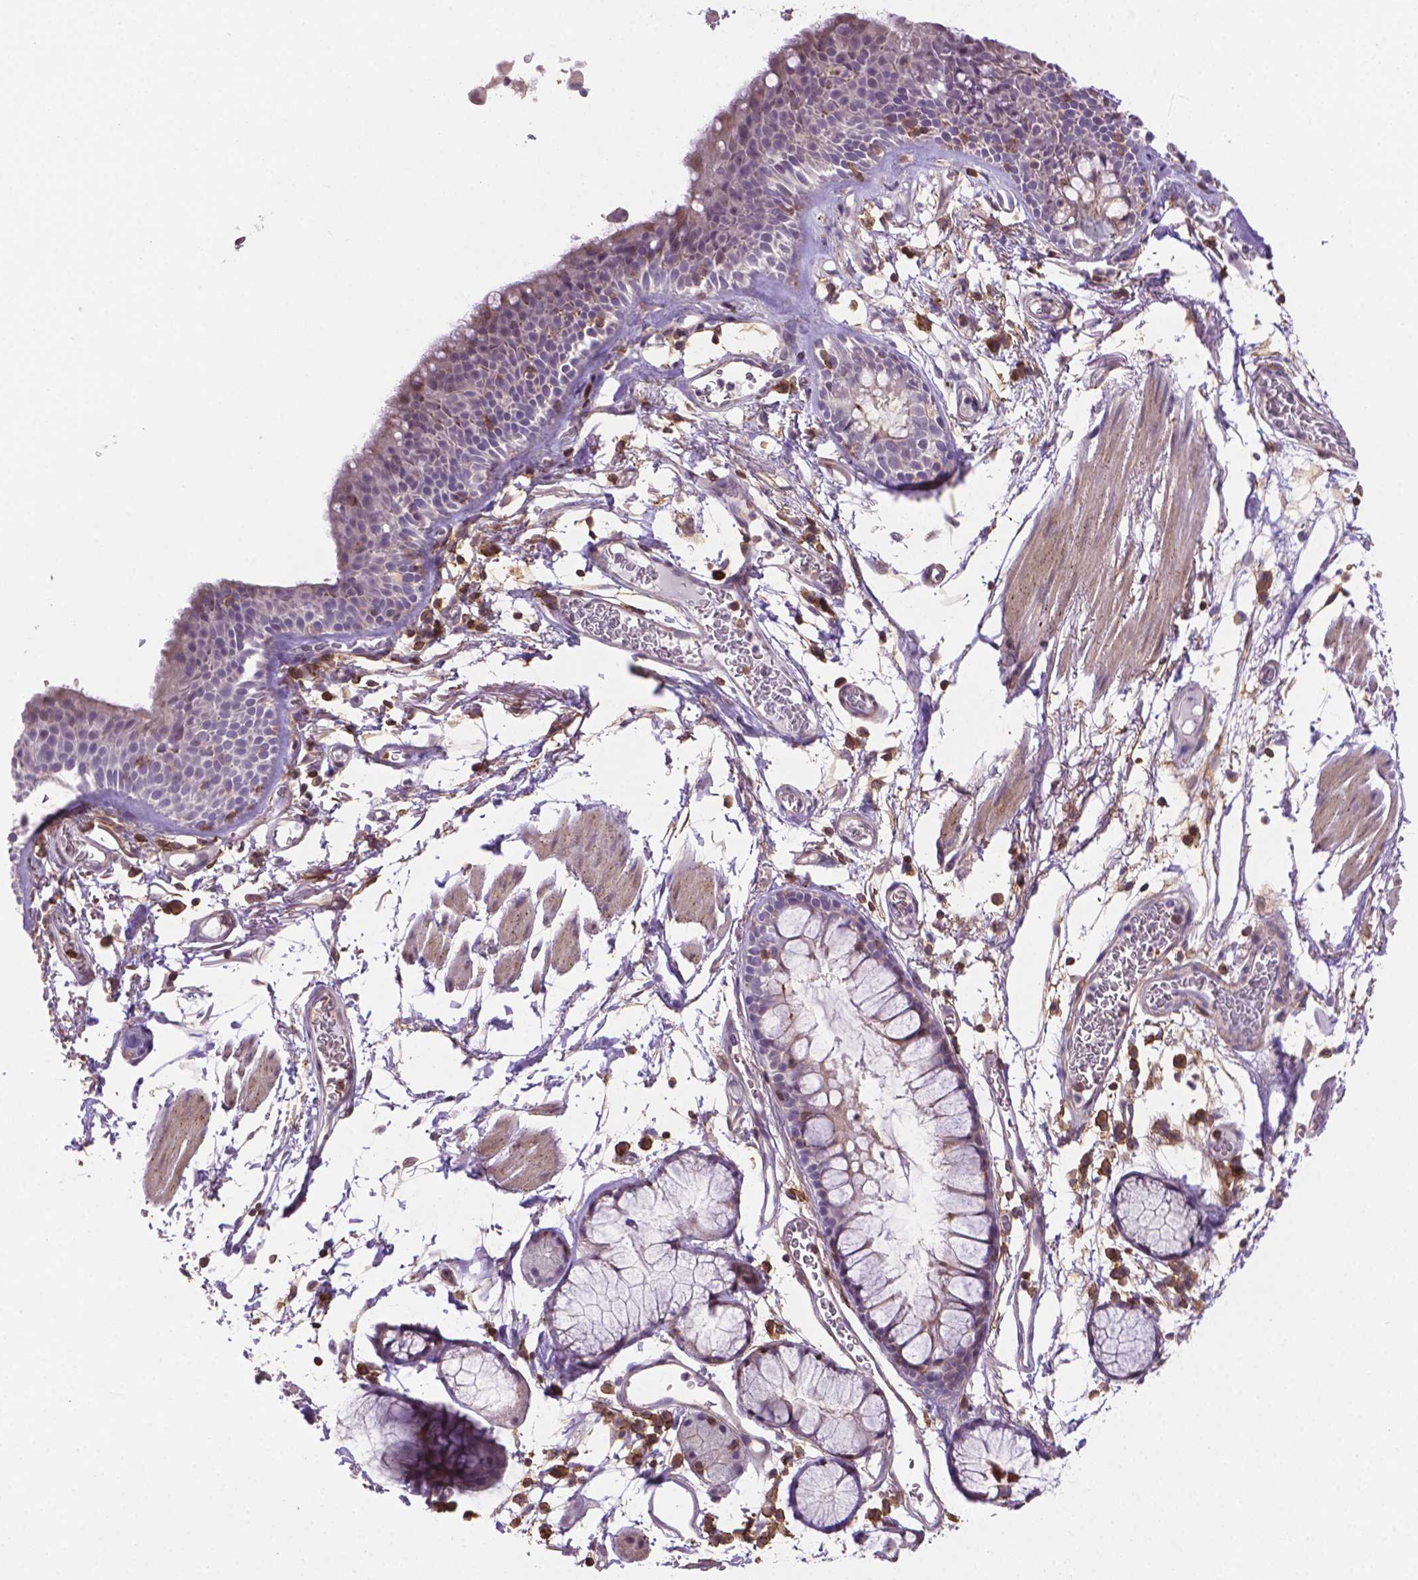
{"staining": {"intensity": "negative", "quantity": "none", "location": "none"}, "tissue": "bronchus", "cell_type": "Respiratory epithelial cells", "image_type": "normal", "snomed": [{"axis": "morphology", "description": "Normal tissue, NOS"}, {"axis": "topography", "description": "Cartilage tissue"}, {"axis": "topography", "description": "Bronchus"}], "caption": "This is a micrograph of immunohistochemistry (IHC) staining of benign bronchus, which shows no positivity in respiratory epithelial cells. (DAB immunohistochemistry (IHC) visualized using brightfield microscopy, high magnification).", "gene": "ACAD10", "patient": {"sex": "female", "age": 79}}